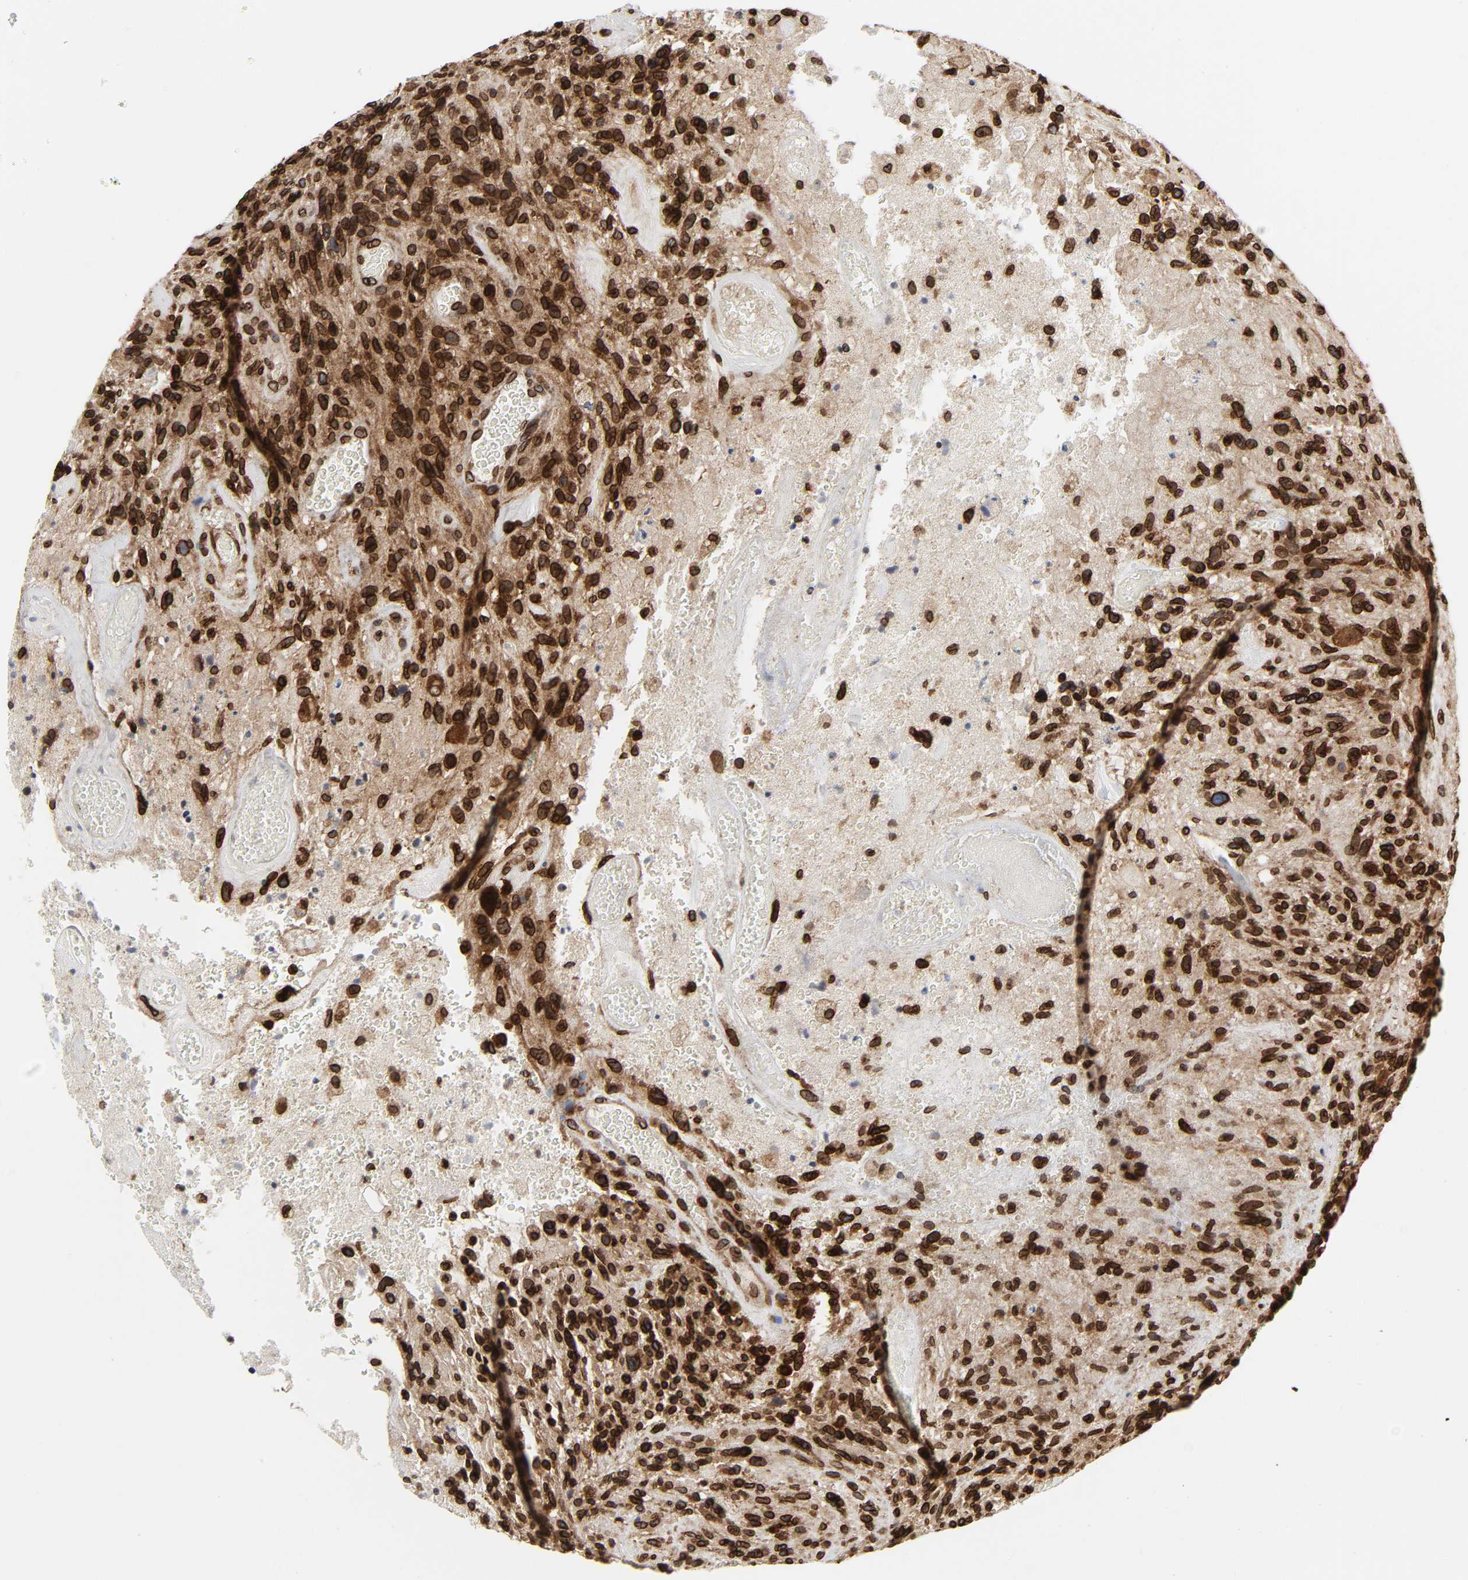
{"staining": {"intensity": "strong", "quantity": ">75%", "location": "cytoplasmic/membranous,nuclear"}, "tissue": "glioma", "cell_type": "Tumor cells", "image_type": "cancer", "snomed": [{"axis": "morphology", "description": "Normal tissue, NOS"}, {"axis": "morphology", "description": "Glioma, malignant, High grade"}, {"axis": "topography", "description": "Cerebral cortex"}], "caption": "Protein expression analysis of malignant glioma (high-grade) shows strong cytoplasmic/membranous and nuclear expression in about >75% of tumor cells.", "gene": "RANGAP1", "patient": {"sex": "male", "age": 75}}